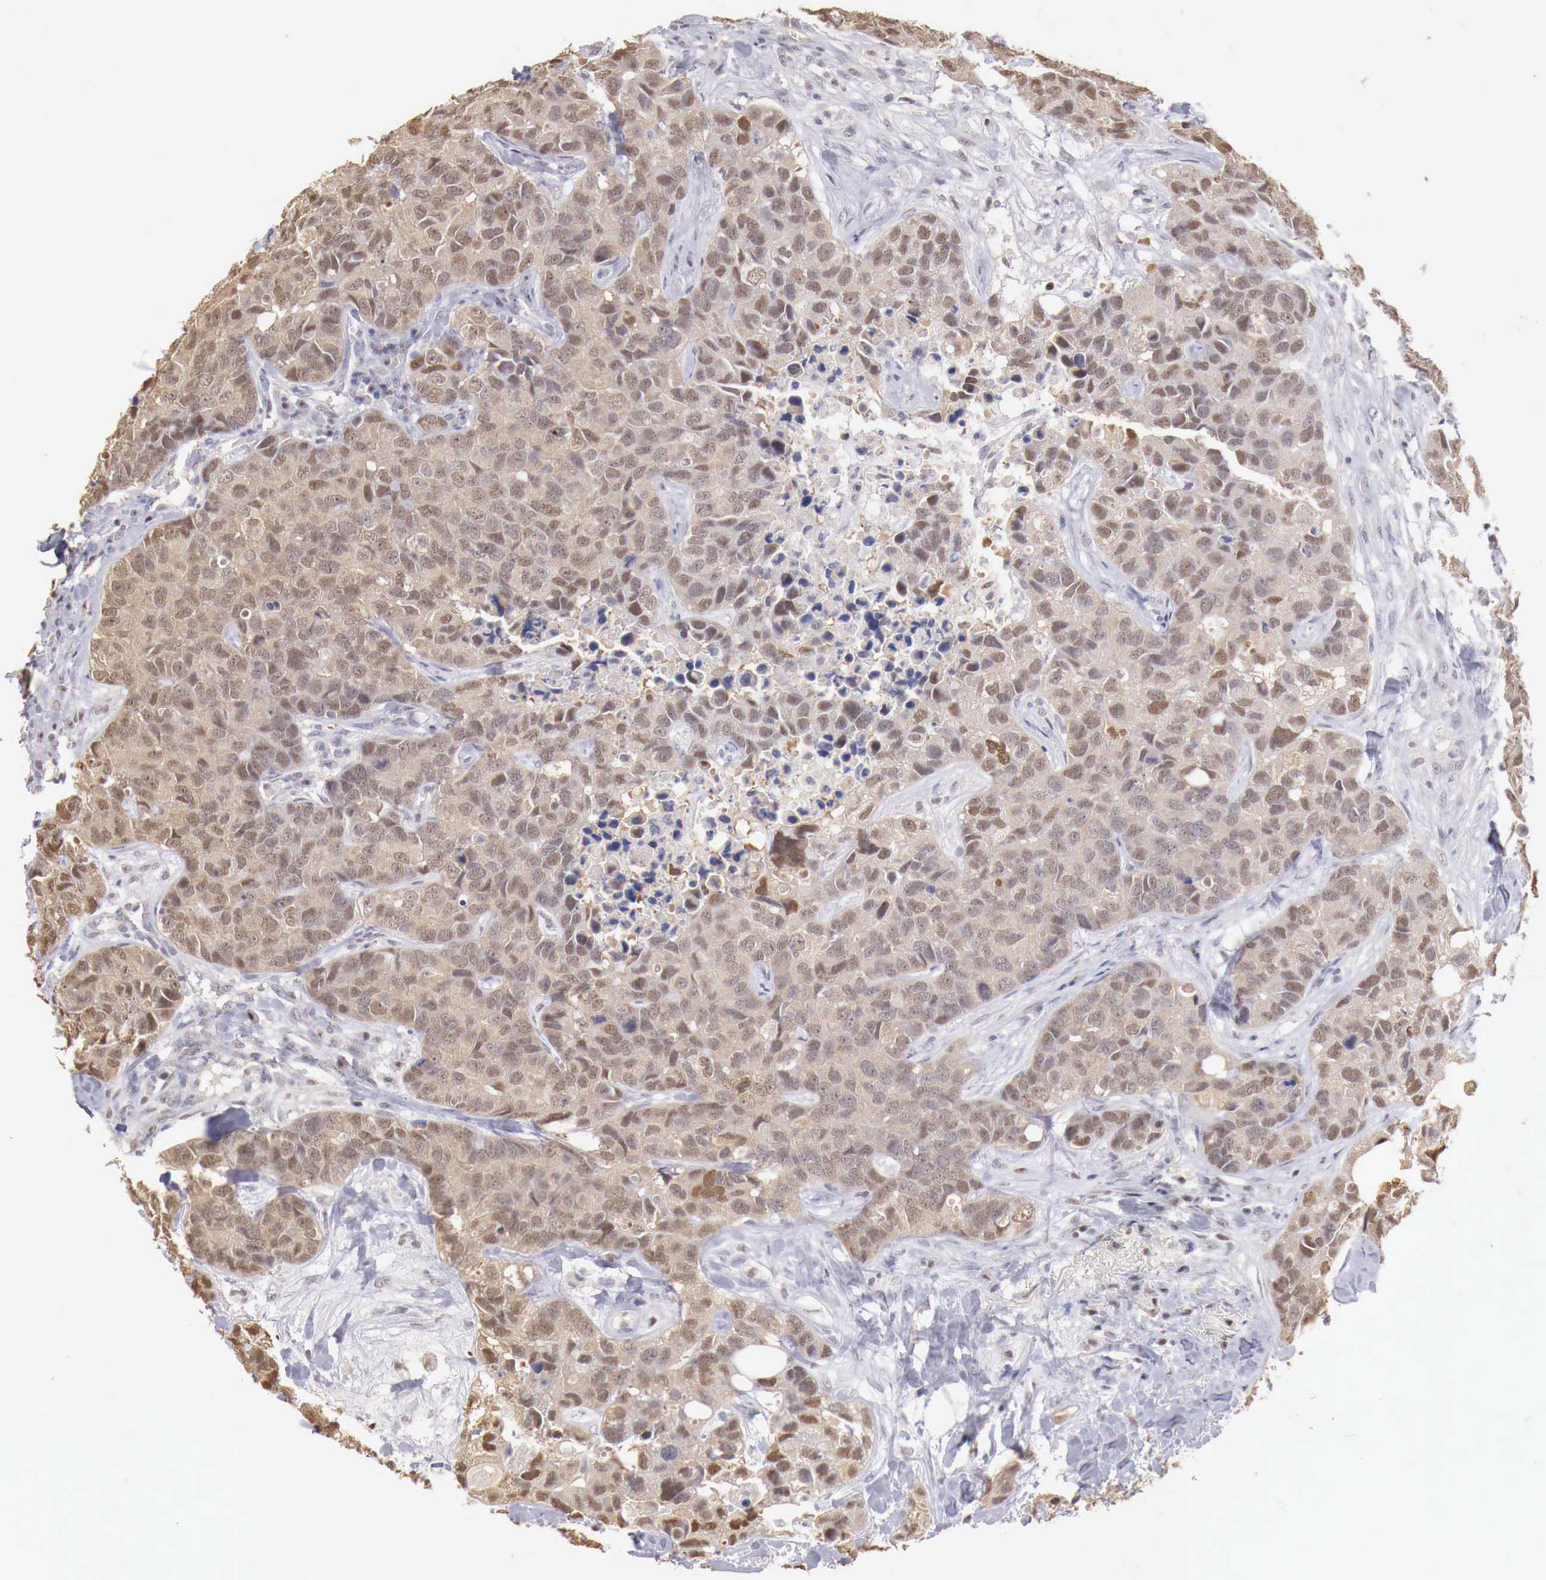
{"staining": {"intensity": "moderate", "quantity": "25%-75%", "location": "cytoplasmic/membranous,nuclear"}, "tissue": "breast cancer", "cell_type": "Tumor cells", "image_type": "cancer", "snomed": [{"axis": "morphology", "description": "Duct carcinoma"}, {"axis": "topography", "description": "Breast"}], "caption": "Immunohistochemical staining of breast infiltrating ductal carcinoma shows medium levels of moderate cytoplasmic/membranous and nuclear staining in about 25%-75% of tumor cells.", "gene": "UBA1", "patient": {"sex": "female", "age": 91}}